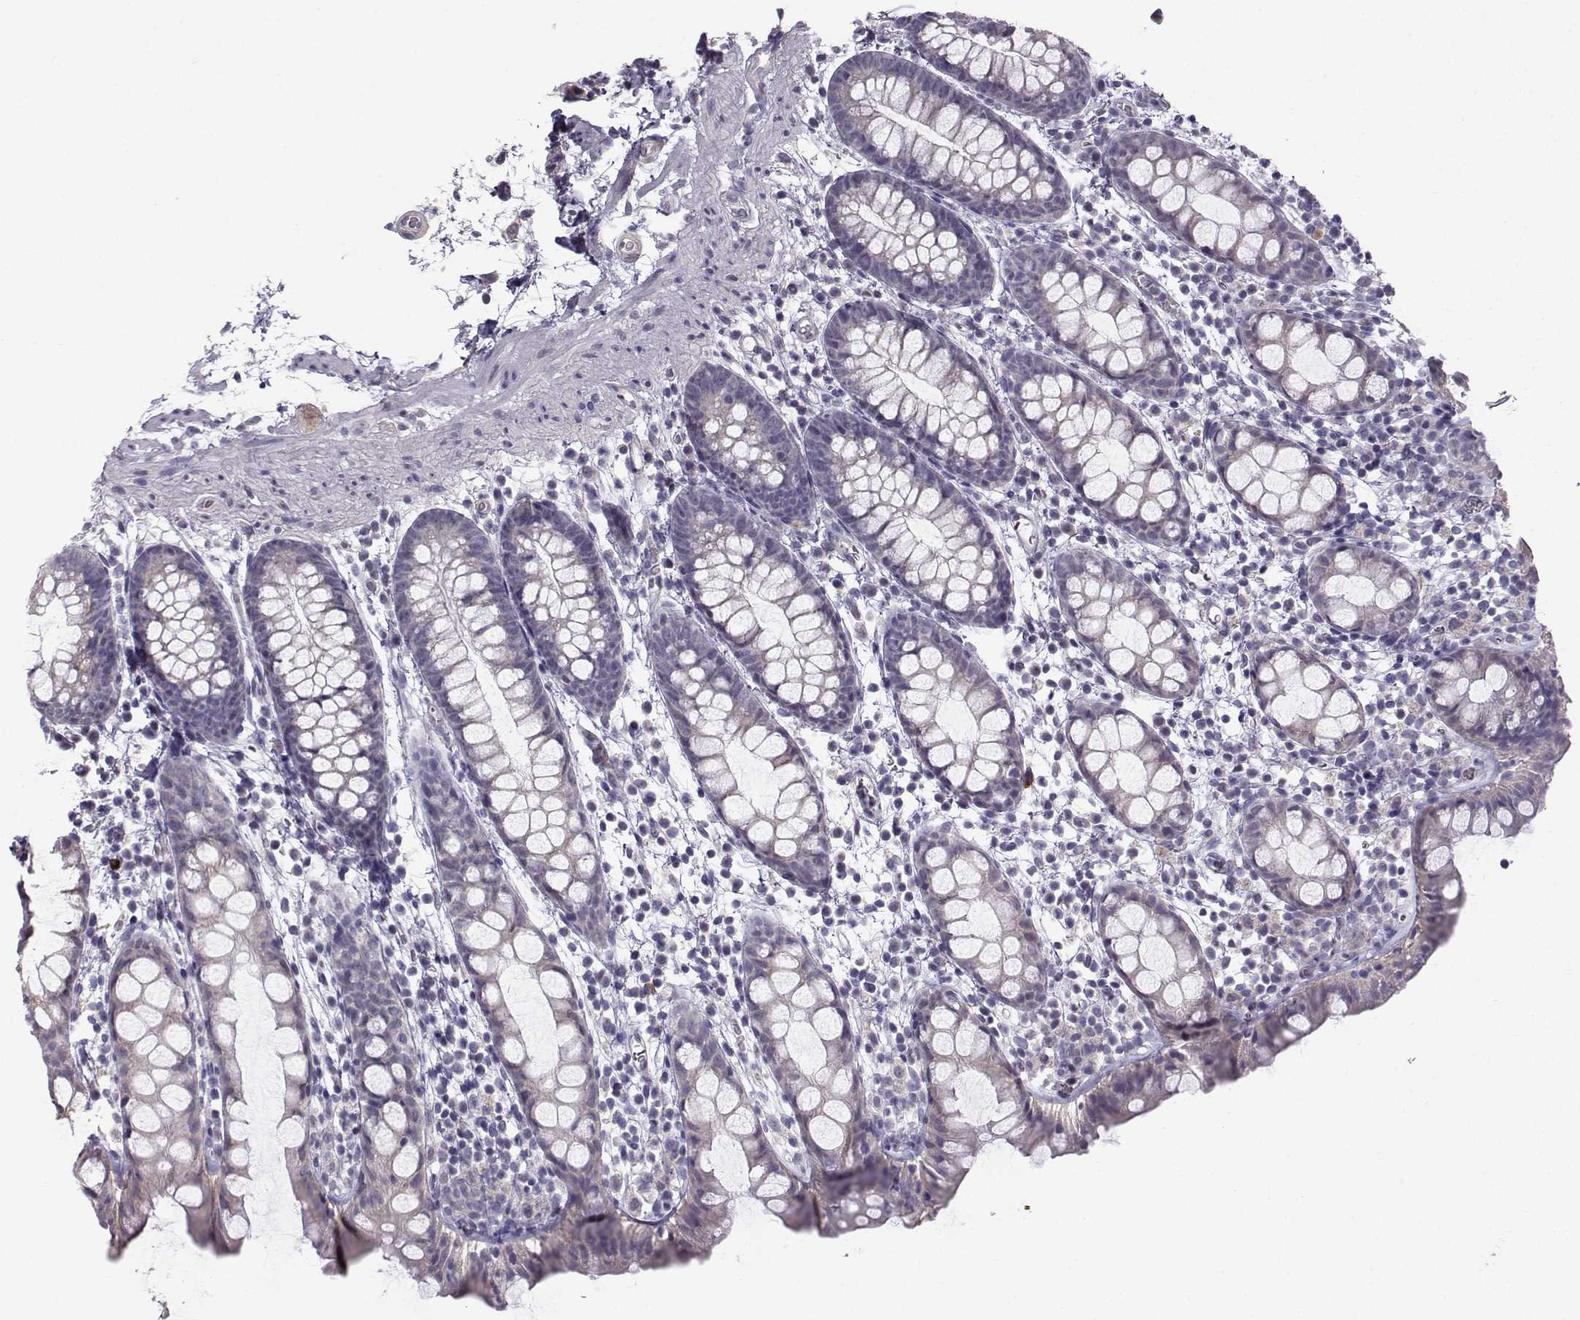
{"staining": {"intensity": "negative", "quantity": "none", "location": "none"}, "tissue": "rectum", "cell_type": "Glandular cells", "image_type": "normal", "snomed": [{"axis": "morphology", "description": "Normal tissue, NOS"}, {"axis": "topography", "description": "Rectum"}], "caption": "Photomicrograph shows no significant protein expression in glandular cells of benign rectum.", "gene": "TSPYL5", "patient": {"sex": "male", "age": 57}}